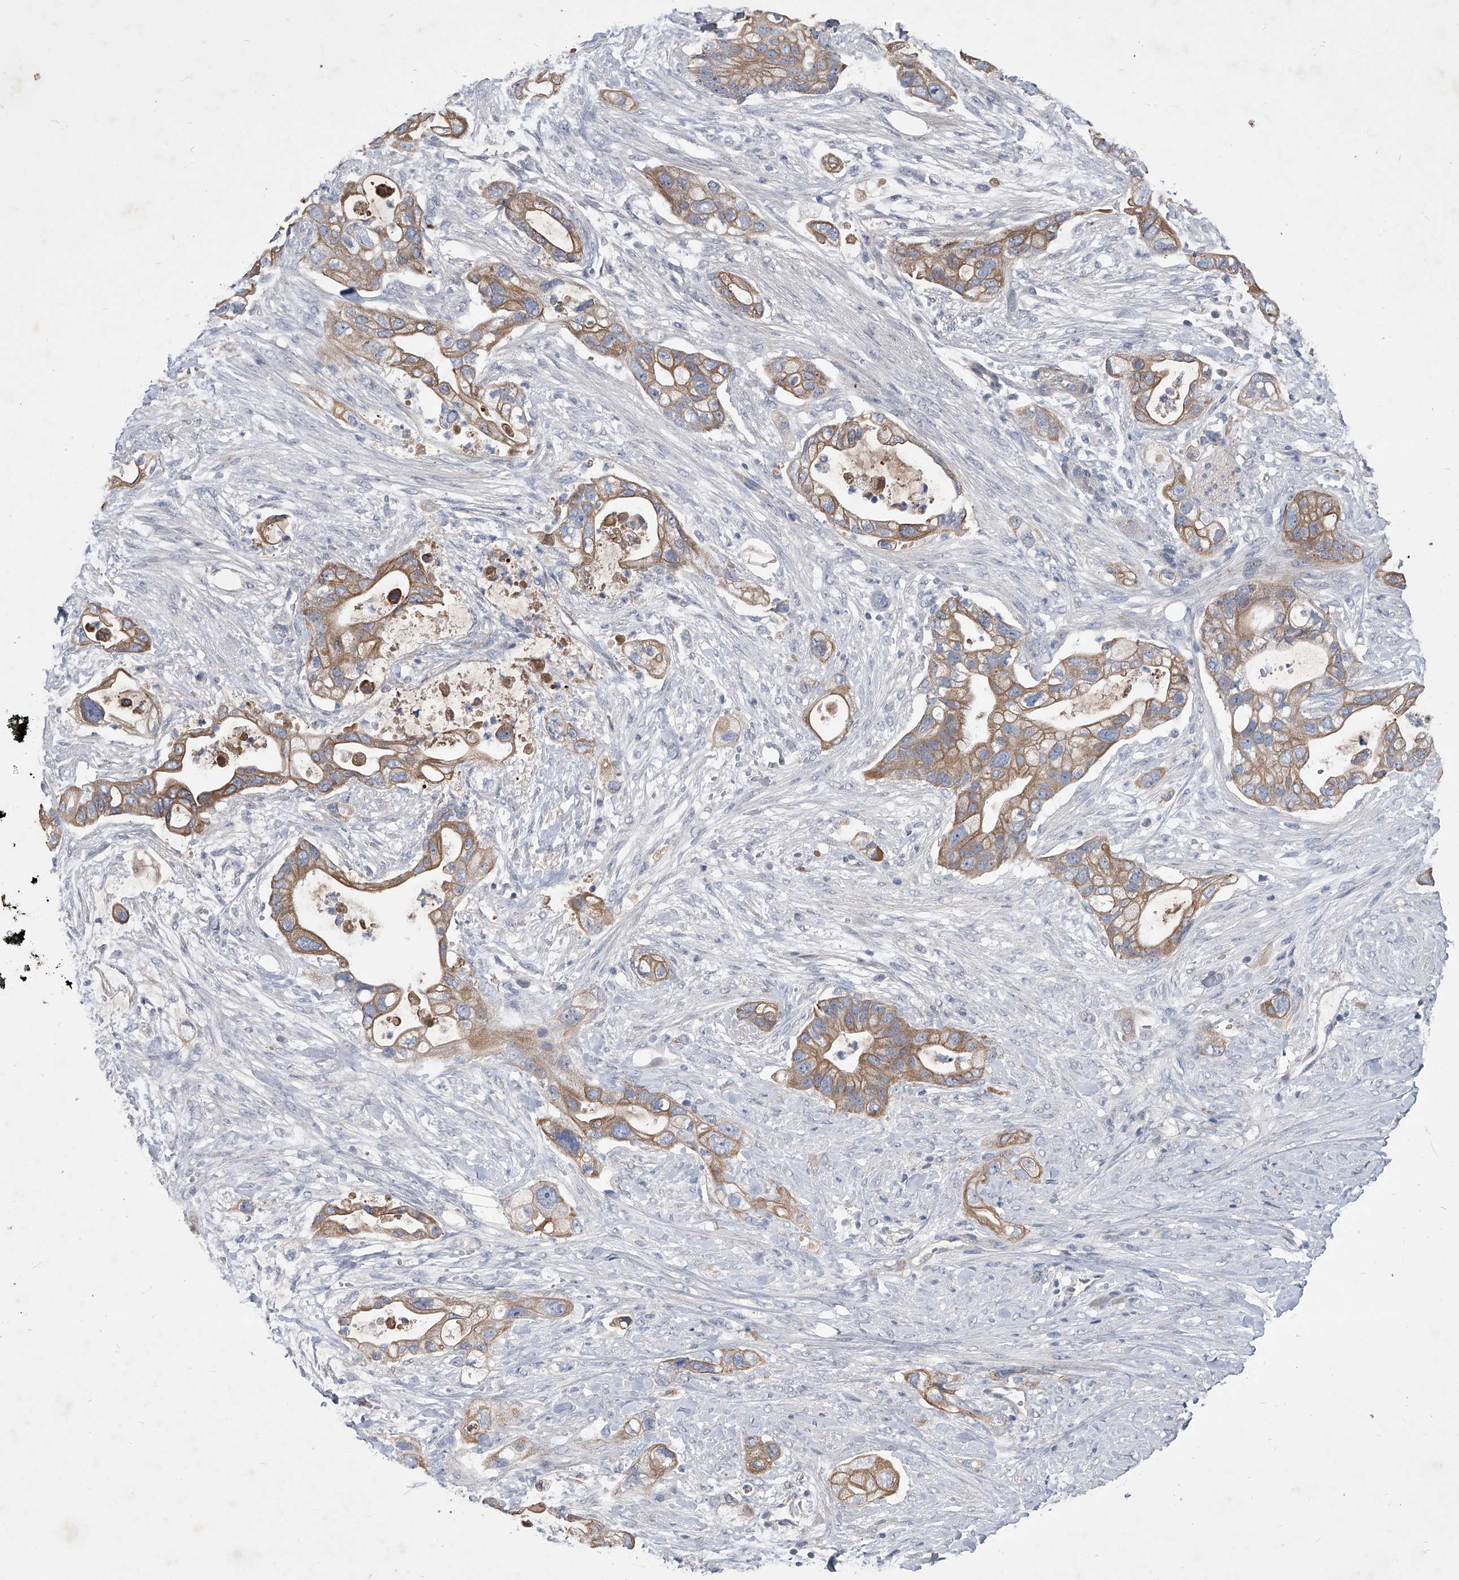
{"staining": {"intensity": "moderate", "quantity": ">75%", "location": "cytoplasmic/membranous"}, "tissue": "pancreatic cancer", "cell_type": "Tumor cells", "image_type": "cancer", "snomed": [{"axis": "morphology", "description": "Adenocarcinoma, NOS"}, {"axis": "topography", "description": "Pancreas"}], "caption": "Pancreatic adenocarcinoma was stained to show a protein in brown. There is medium levels of moderate cytoplasmic/membranous staining in approximately >75% of tumor cells.", "gene": "ZNF76", "patient": {"sex": "male", "age": 53}}